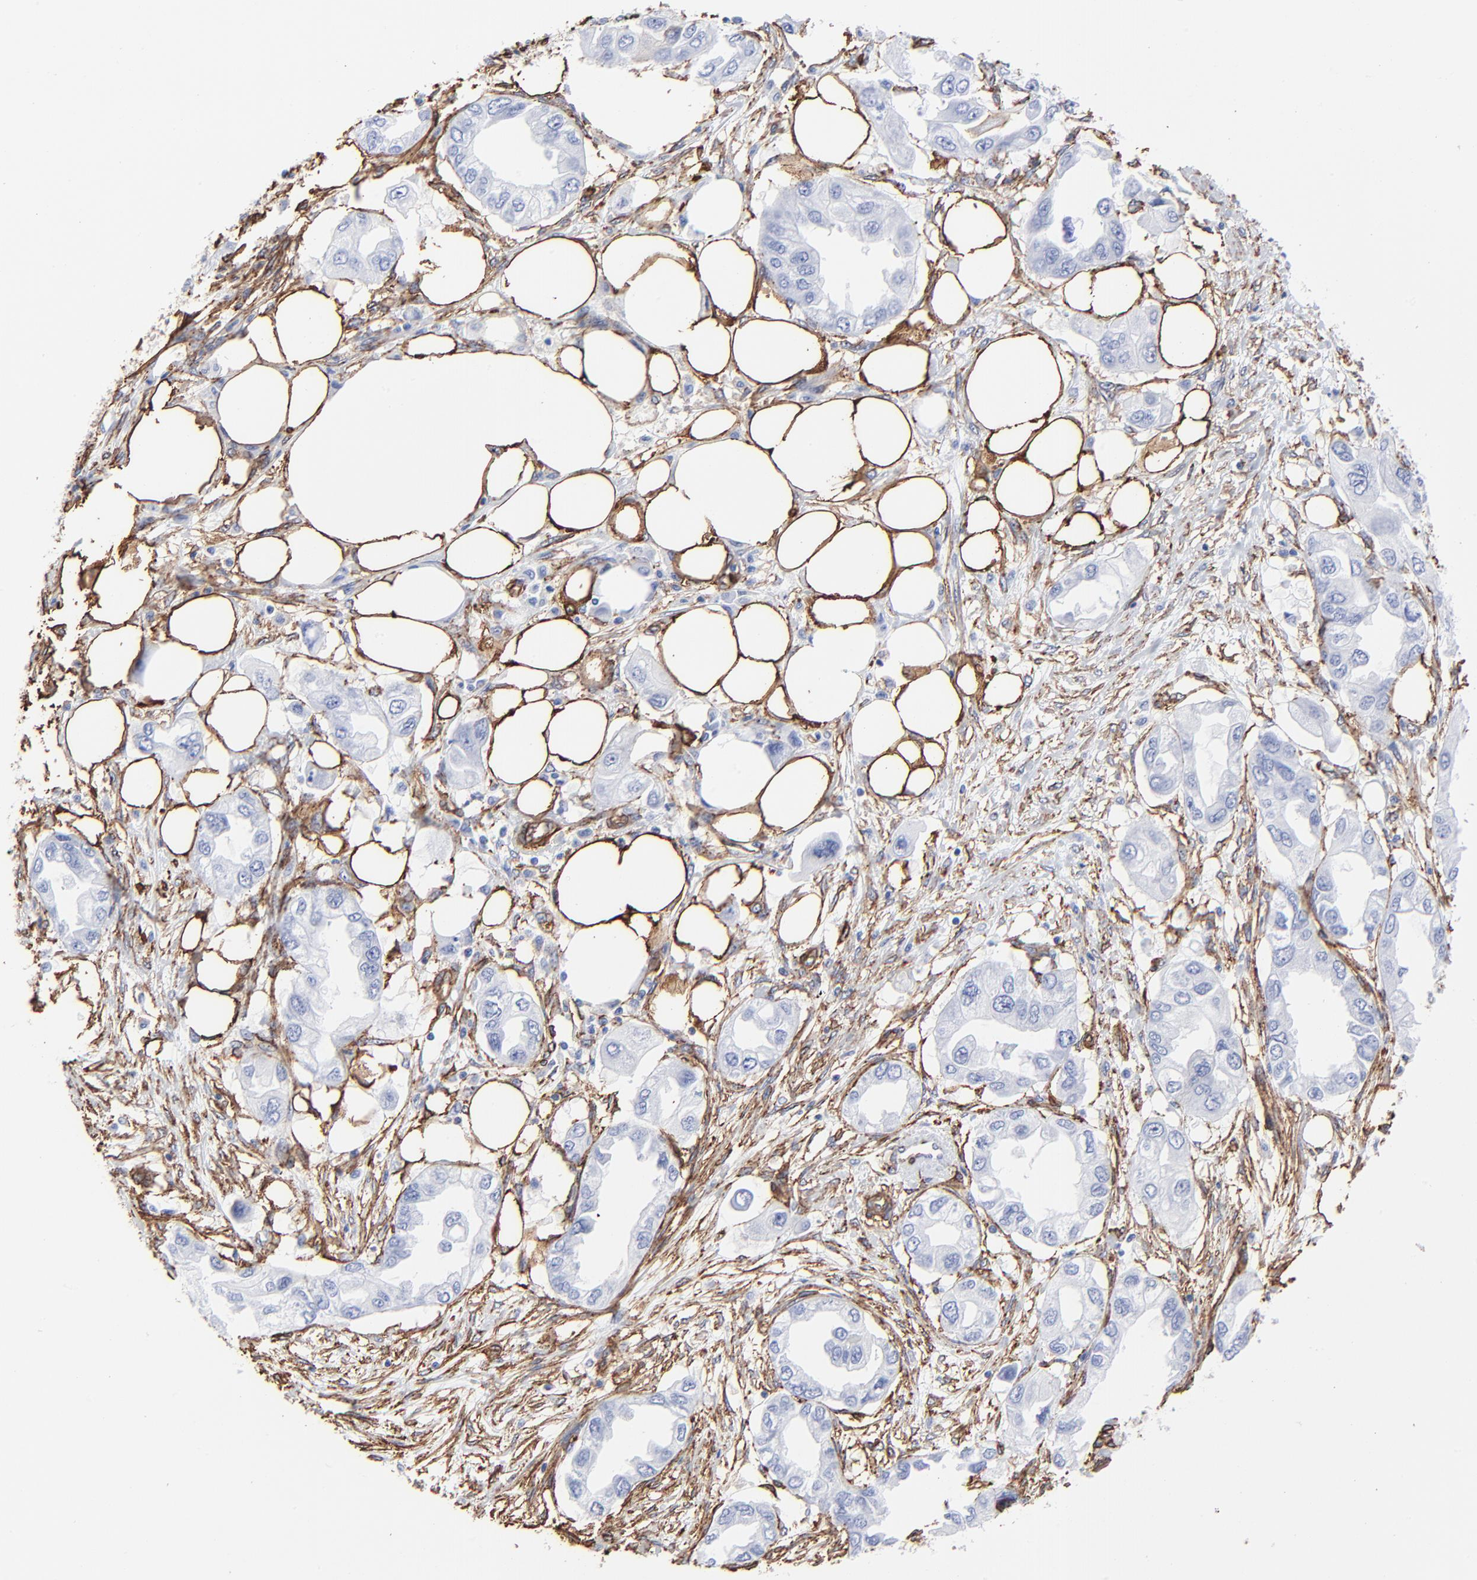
{"staining": {"intensity": "negative", "quantity": "none", "location": "none"}, "tissue": "endometrial cancer", "cell_type": "Tumor cells", "image_type": "cancer", "snomed": [{"axis": "morphology", "description": "Adenocarcinoma, NOS"}, {"axis": "topography", "description": "Endometrium"}], "caption": "Adenocarcinoma (endometrial) was stained to show a protein in brown. There is no significant expression in tumor cells.", "gene": "CAV1", "patient": {"sex": "female", "age": 67}}